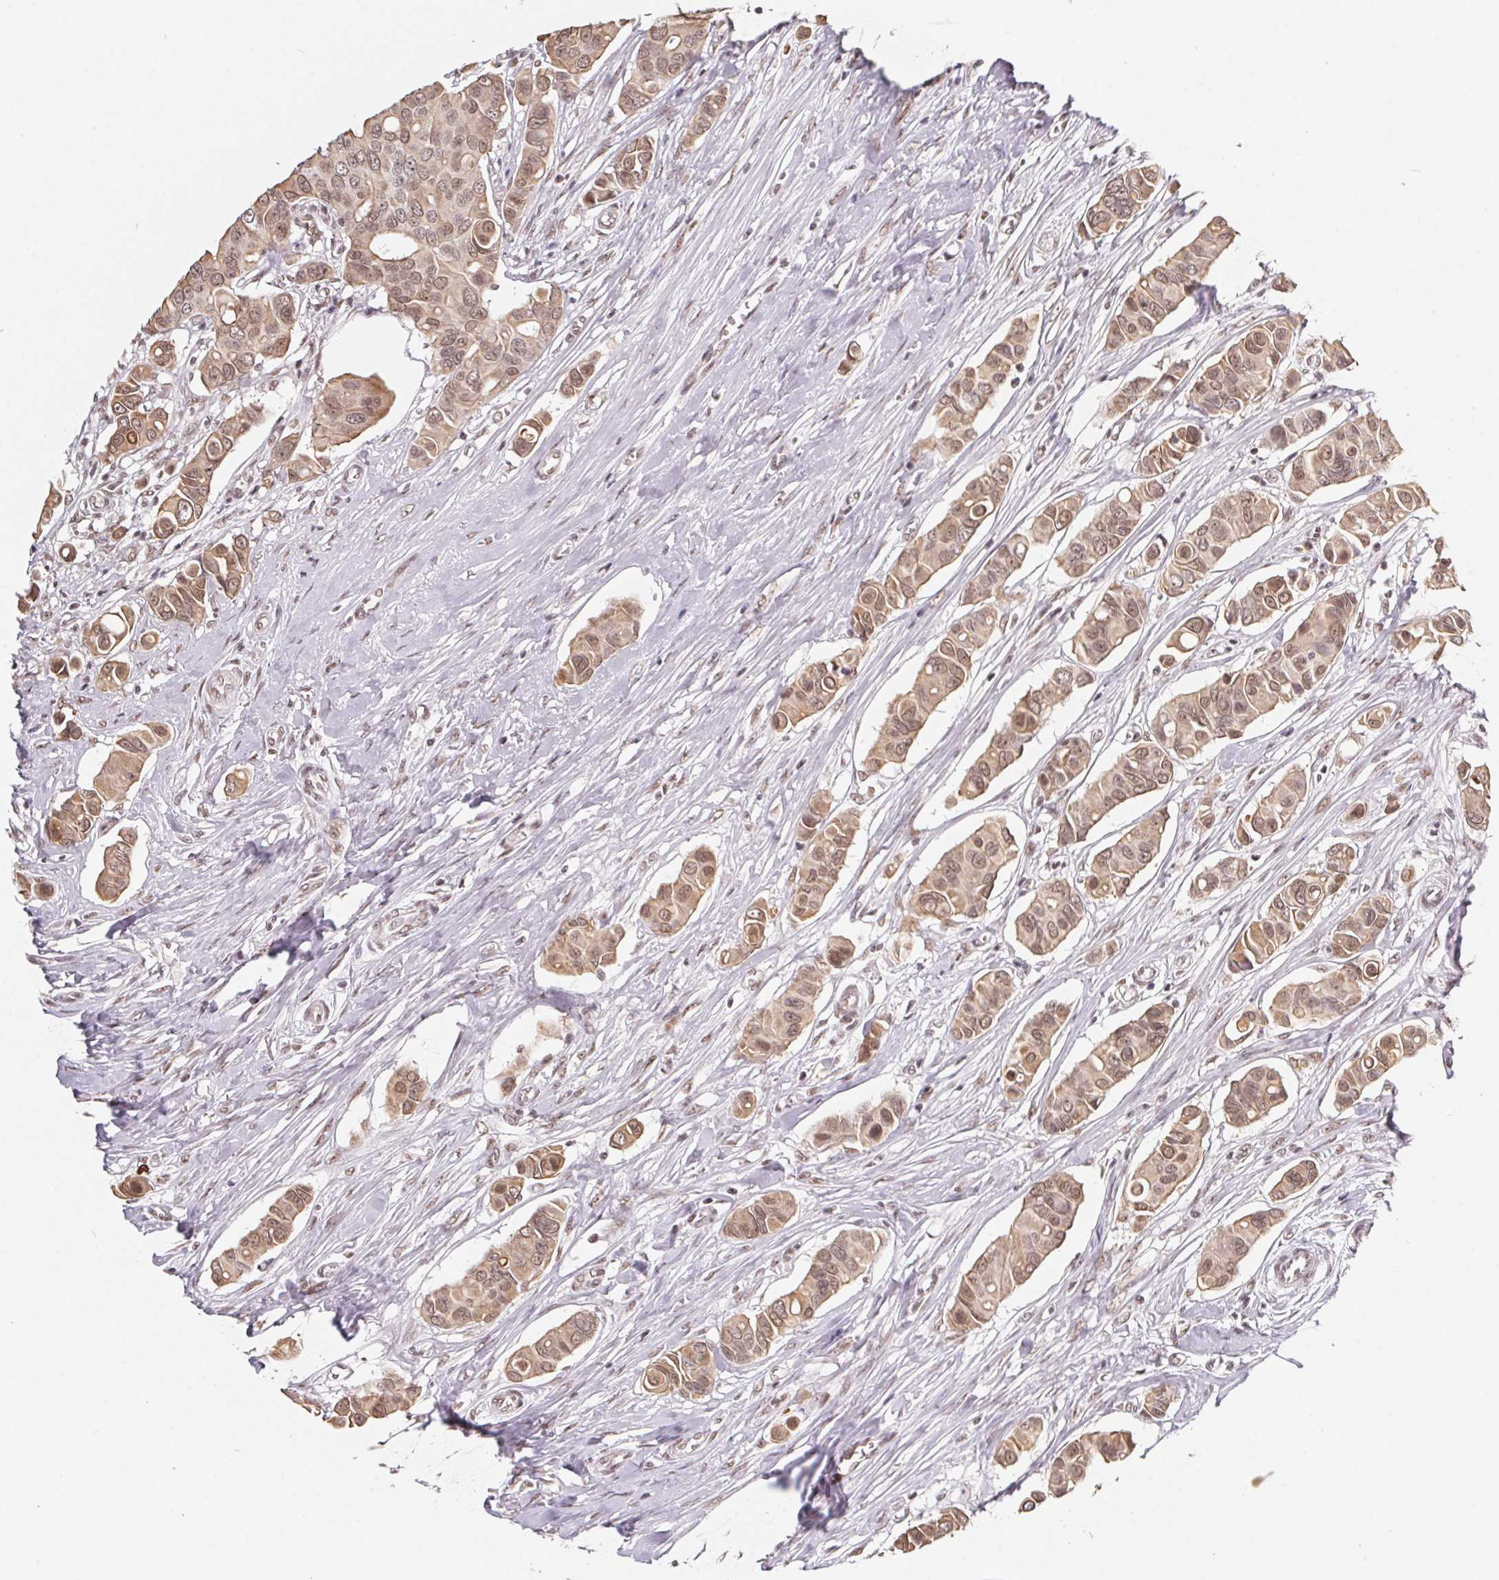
{"staining": {"intensity": "moderate", "quantity": ">75%", "location": "cytoplasmic/membranous,nuclear"}, "tissue": "breast cancer", "cell_type": "Tumor cells", "image_type": "cancer", "snomed": [{"axis": "morphology", "description": "Normal tissue, NOS"}, {"axis": "morphology", "description": "Duct carcinoma"}, {"axis": "topography", "description": "Skin"}, {"axis": "topography", "description": "Breast"}], "caption": "Immunohistochemistry (IHC) staining of breast cancer, which exhibits medium levels of moderate cytoplasmic/membranous and nuclear positivity in approximately >75% of tumor cells indicating moderate cytoplasmic/membranous and nuclear protein positivity. The staining was performed using DAB (3,3'-diaminobenzidine) (brown) for protein detection and nuclei were counterstained in hematoxylin (blue).", "gene": "TCERG1", "patient": {"sex": "female", "age": 54}}